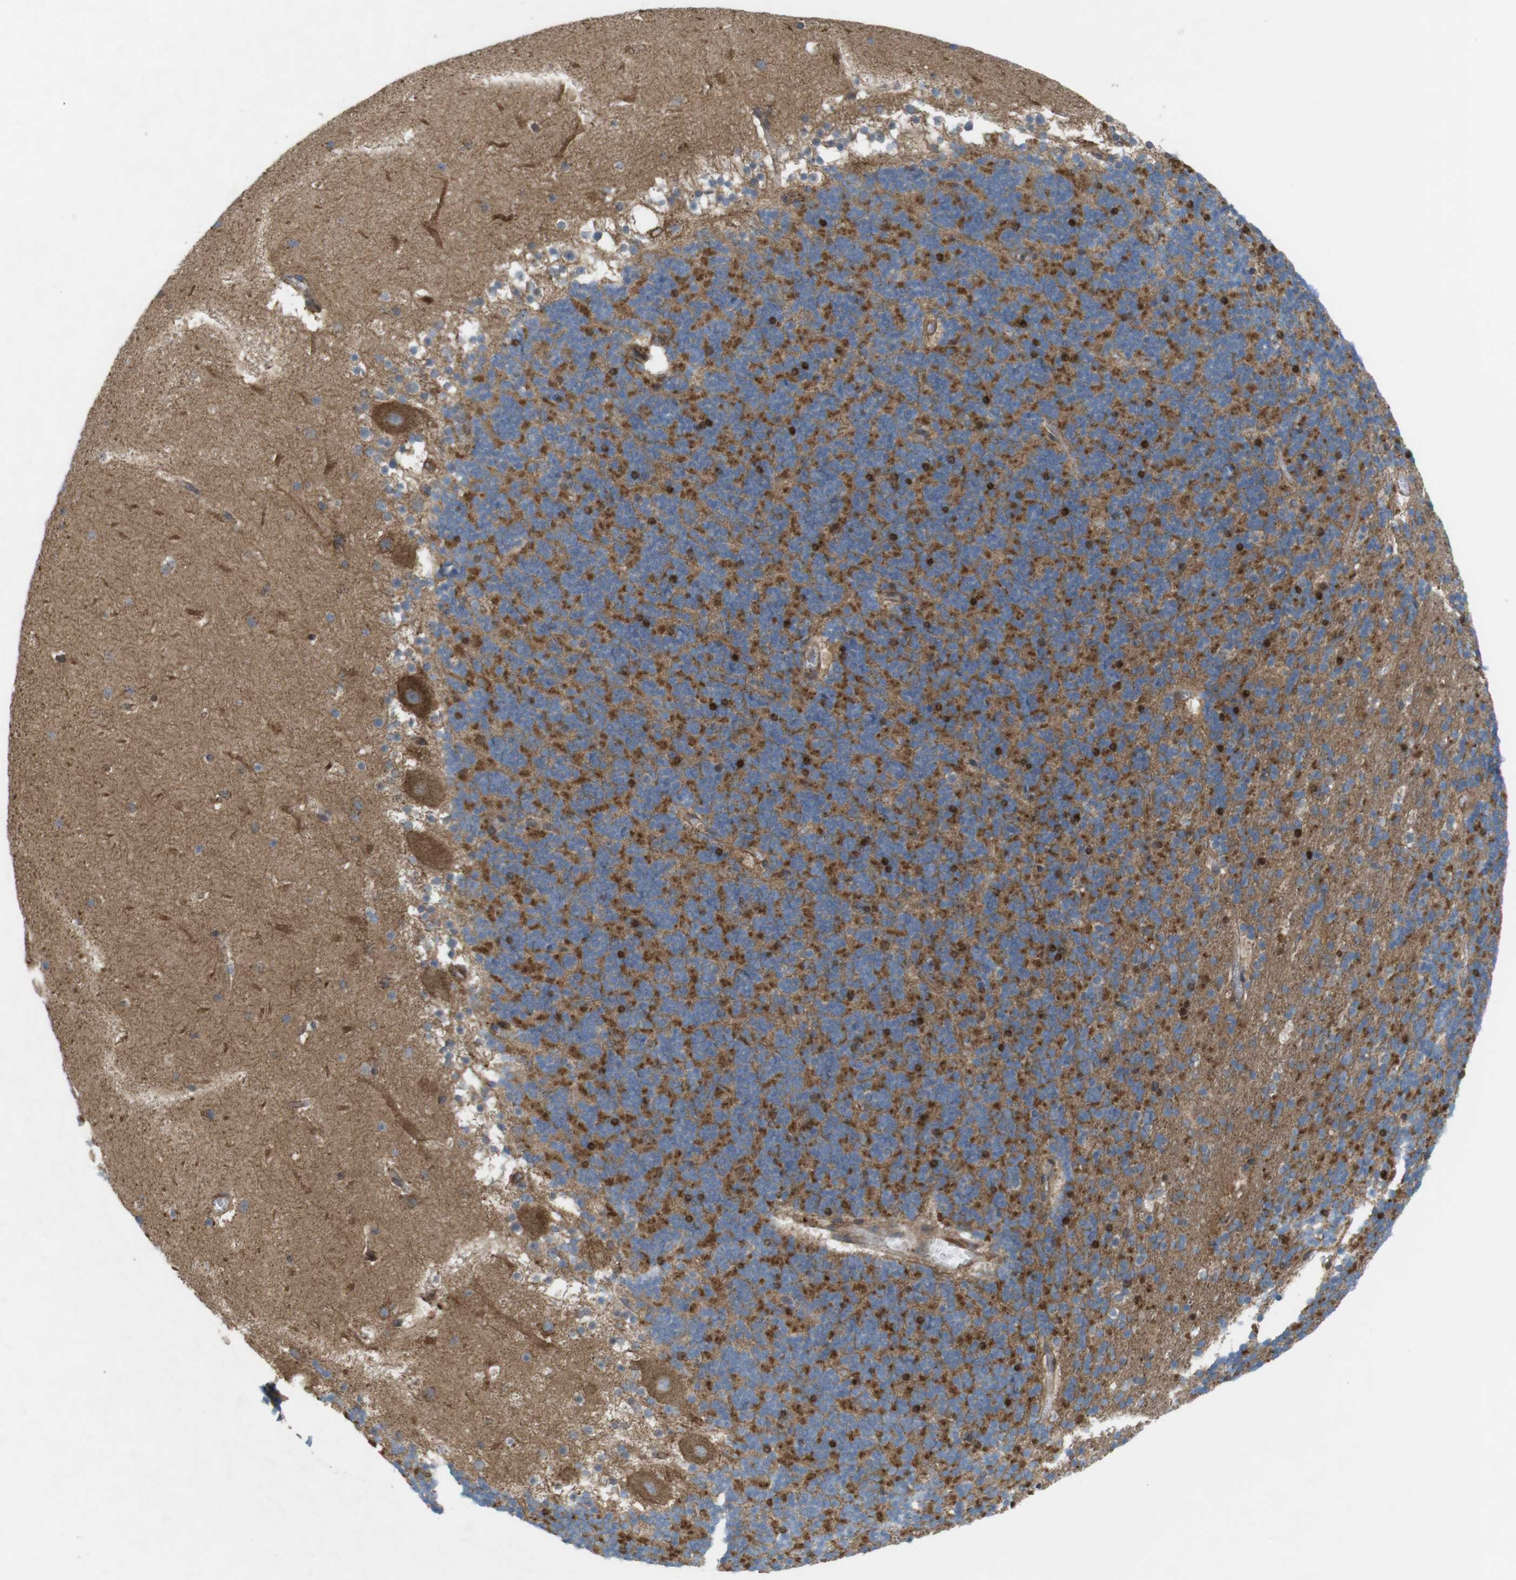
{"staining": {"intensity": "strong", "quantity": "<25%", "location": "cytoplasmic/membranous,nuclear"}, "tissue": "cerebellum", "cell_type": "Cells in granular layer", "image_type": "normal", "snomed": [{"axis": "morphology", "description": "Normal tissue, NOS"}, {"axis": "topography", "description": "Cerebellum"}], "caption": "Protein staining of normal cerebellum exhibits strong cytoplasmic/membranous,nuclear staining in about <25% of cells in granular layer.", "gene": "DDAH2", "patient": {"sex": "male", "age": 45}}